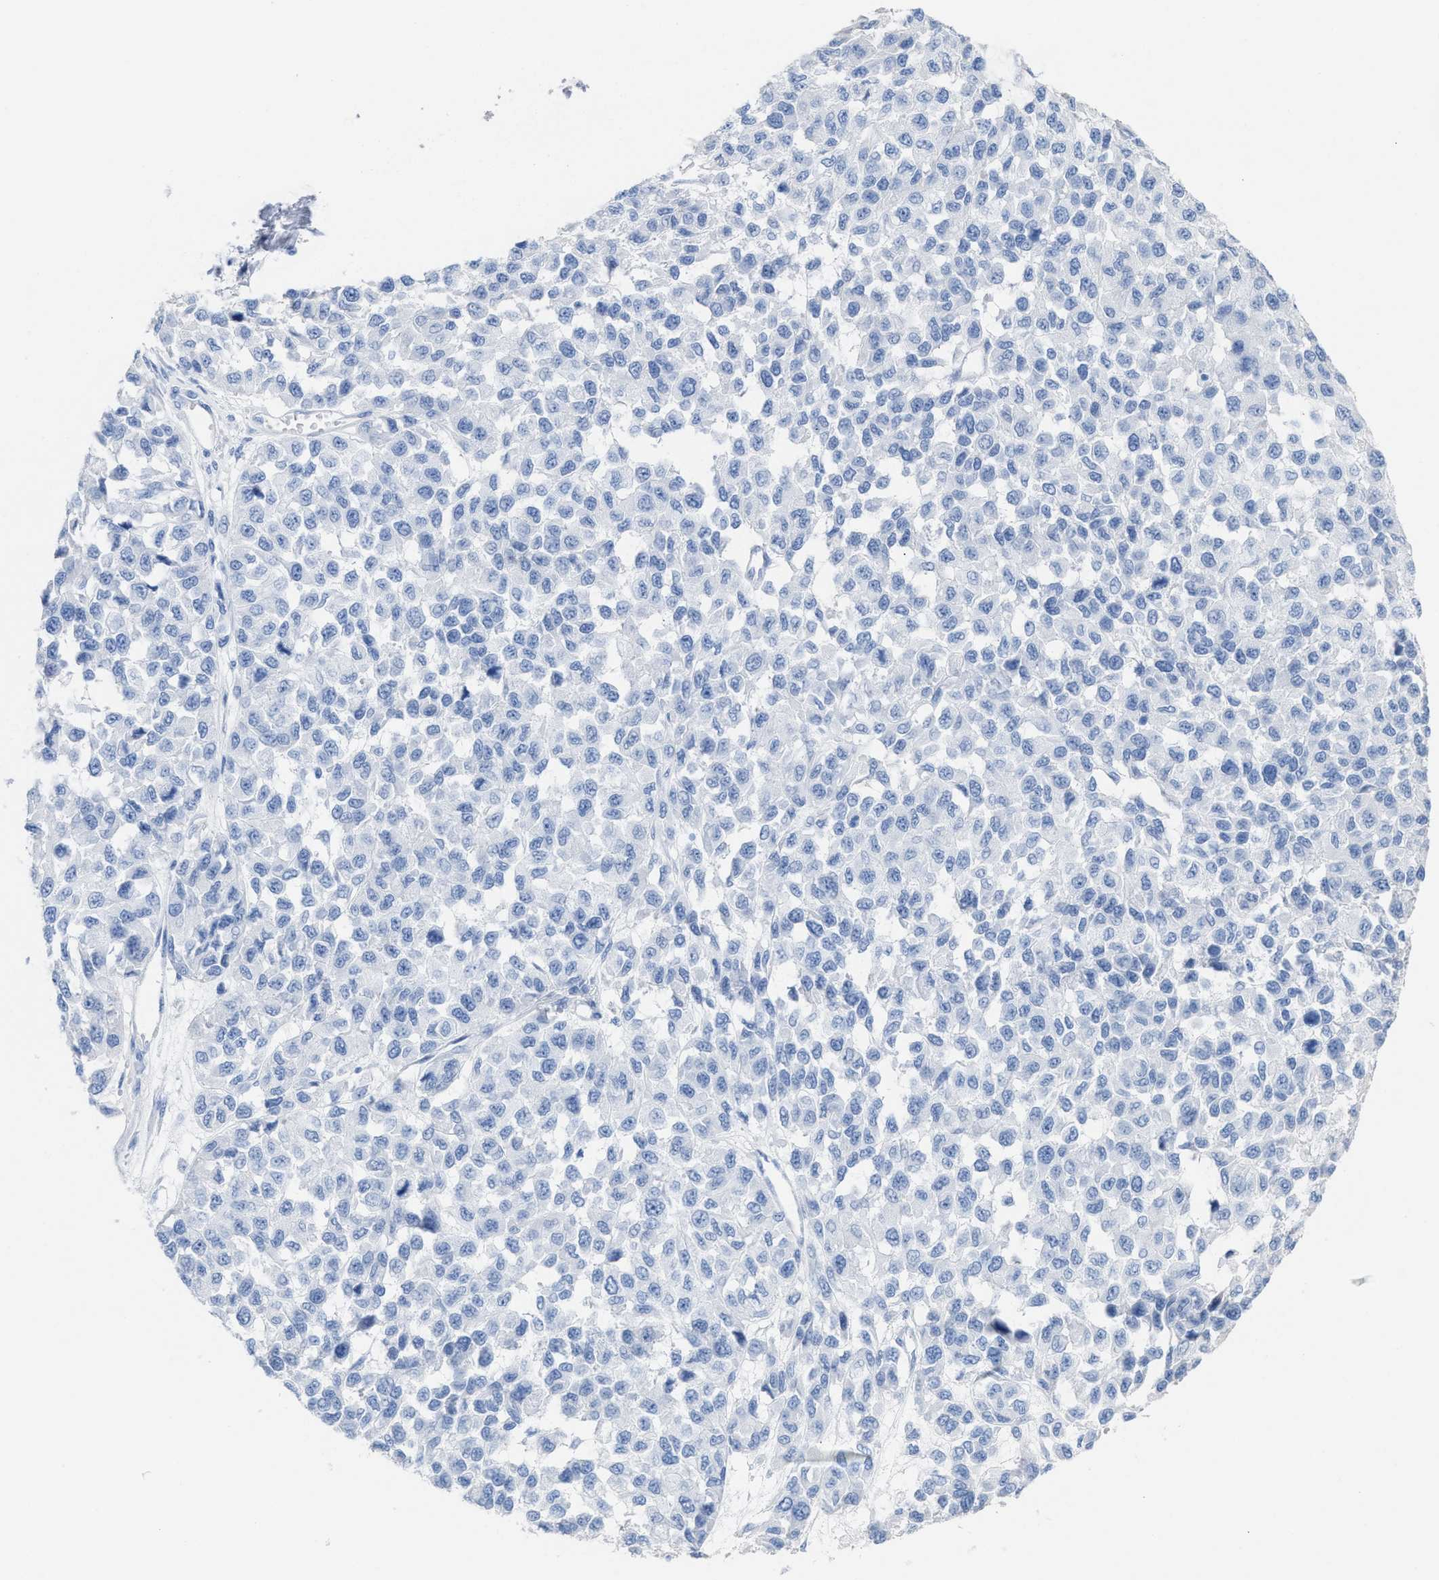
{"staining": {"intensity": "negative", "quantity": "none", "location": "none"}, "tissue": "melanoma", "cell_type": "Tumor cells", "image_type": "cancer", "snomed": [{"axis": "morphology", "description": "Malignant melanoma, NOS"}, {"axis": "topography", "description": "Skin"}], "caption": "Malignant melanoma stained for a protein using IHC displays no positivity tumor cells.", "gene": "CPA1", "patient": {"sex": "male", "age": 62}}